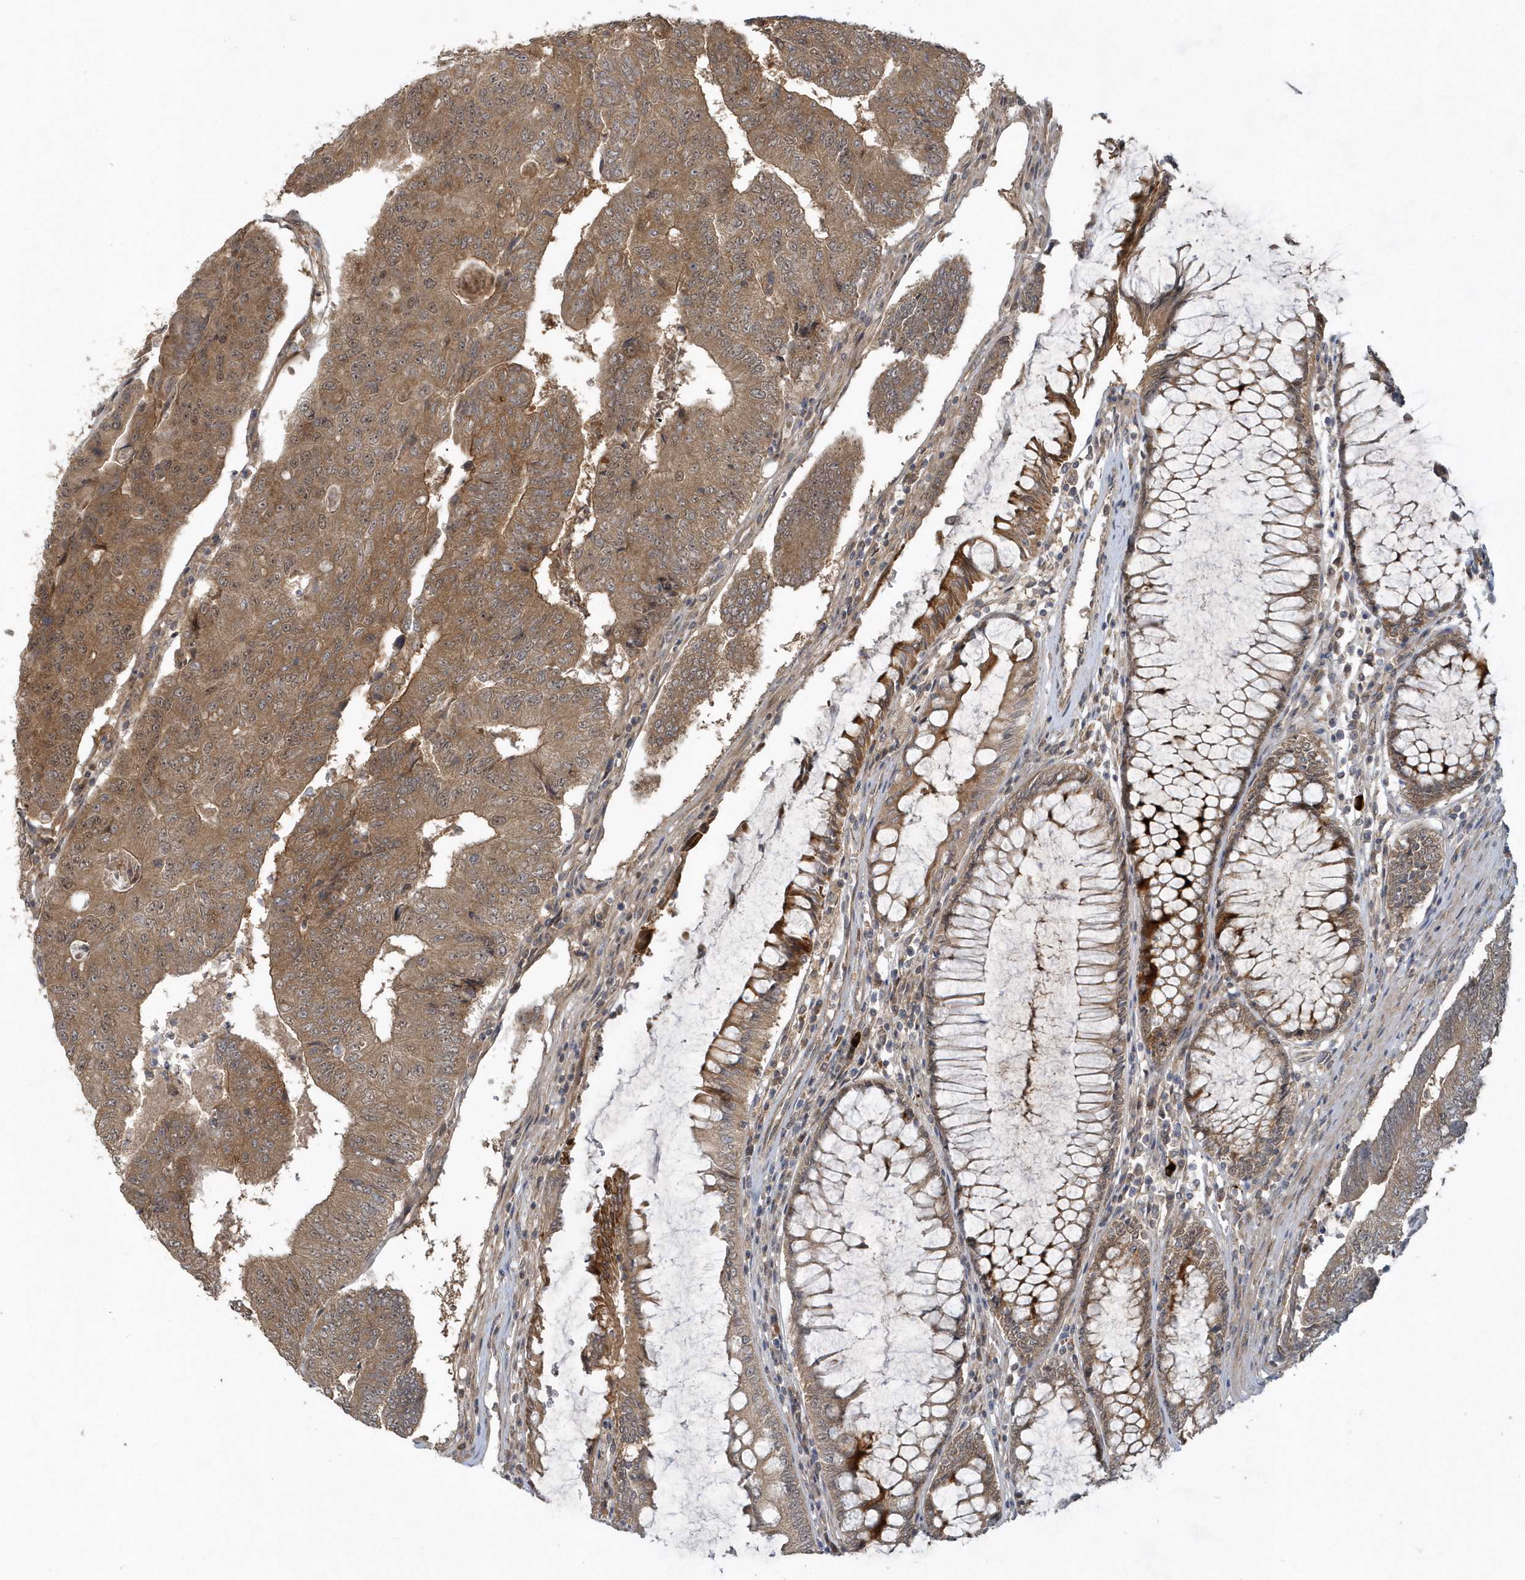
{"staining": {"intensity": "moderate", "quantity": ">75%", "location": "cytoplasmic/membranous"}, "tissue": "colorectal cancer", "cell_type": "Tumor cells", "image_type": "cancer", "snomed": [{"axis": "morphology", "description": "Adenocarcinoma, NOS"}, {"axis": "topography", "description": "Colon"}], "caption": "The micrograph displays staining of colorectal cancer, revealing moderate cytoplasmic/membranous protein positivity (brown color) within tumor cells. The staining was performed using DAB (3,3'-diaminobenzidine), with brown indicating positive protein expression. Nuclei are stained blue with hematoxylin.", "gene": "THG1L", "patient": {"sex": "female", "age": 67}}